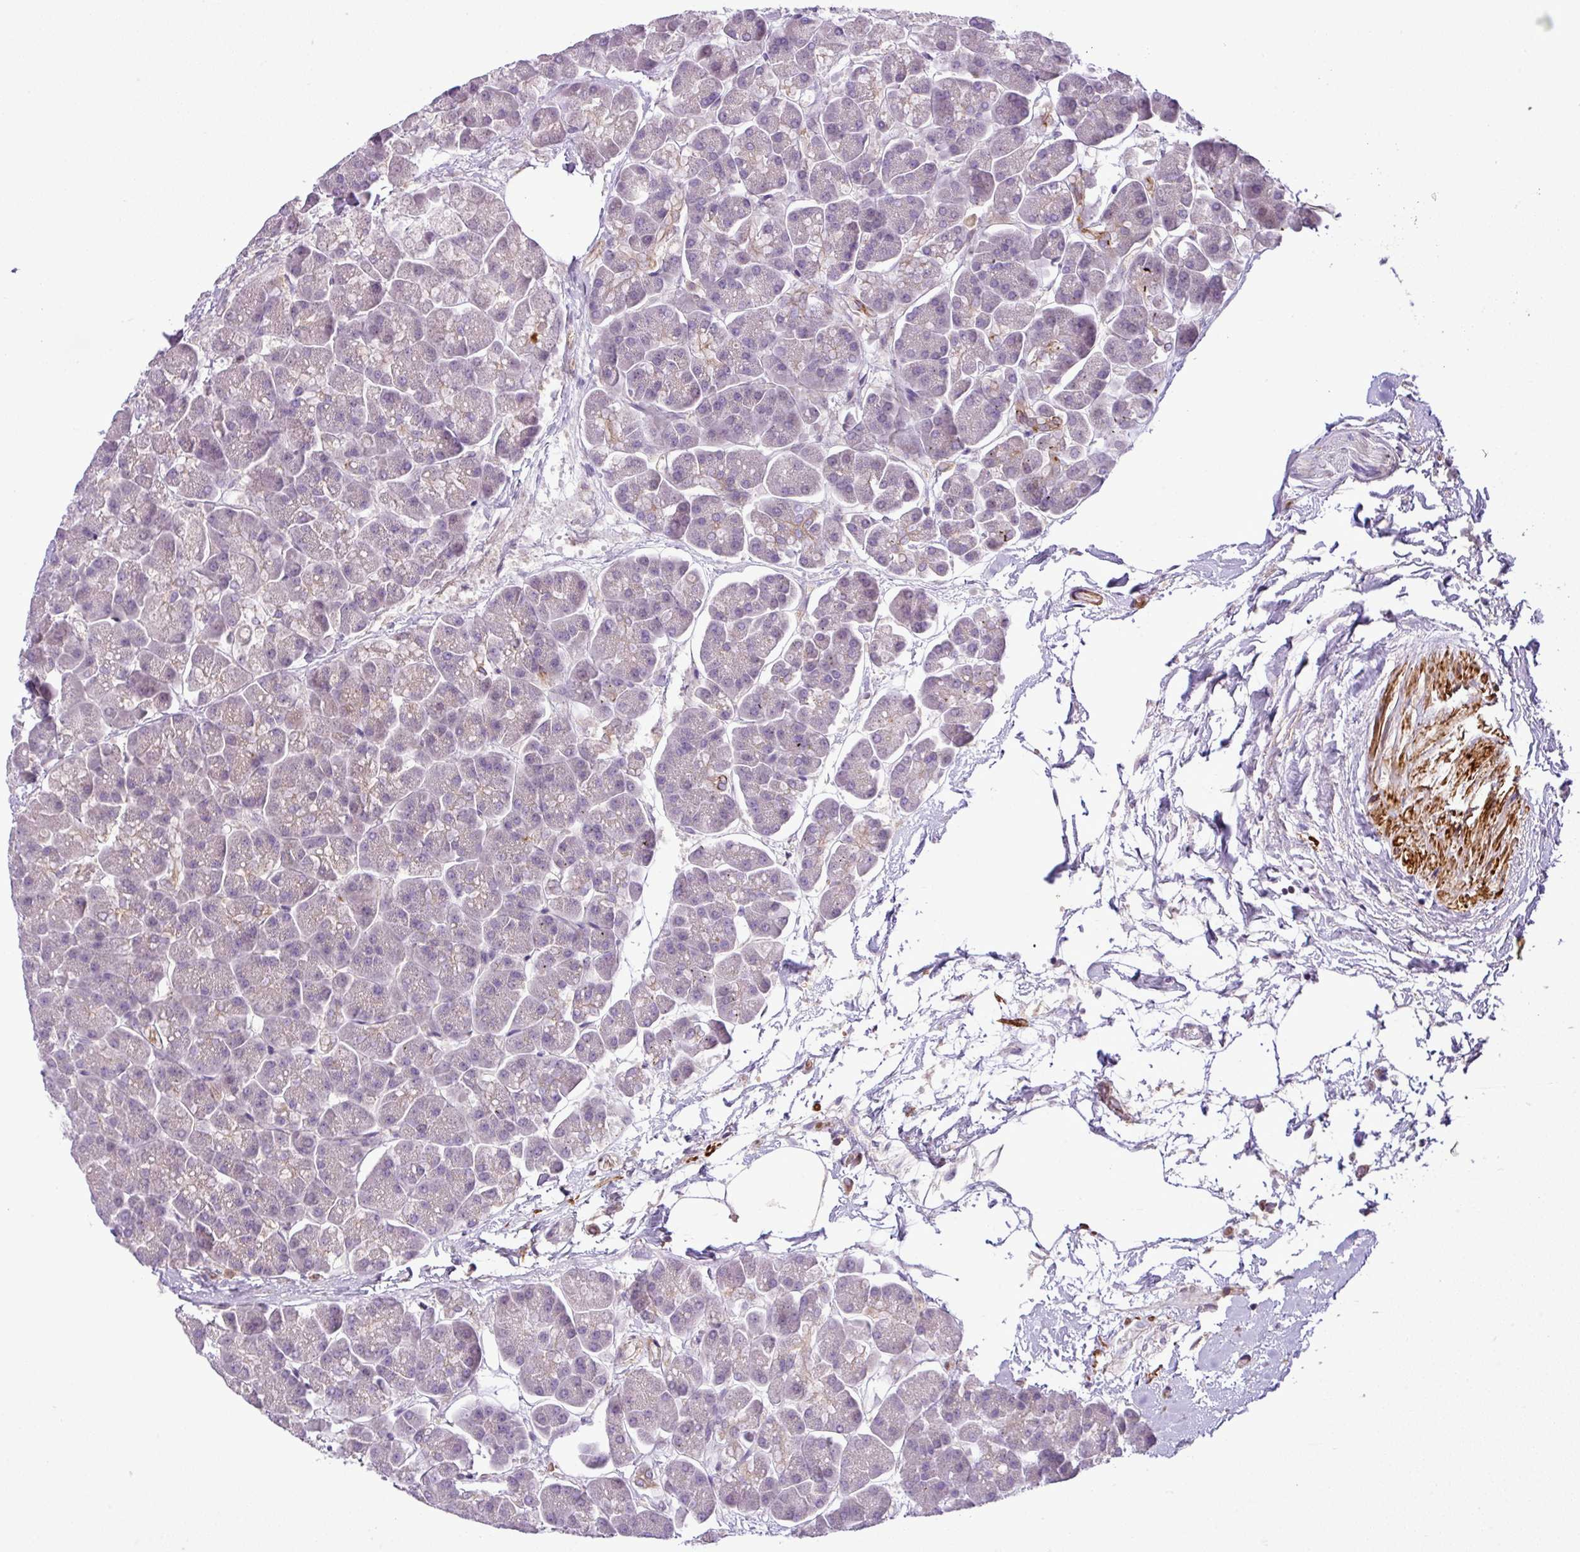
{"staining": {"intensity": "moderate", "quantity": "<25%", "location": "cytoplasmic/membranous"}, "tissue": "pancreas", "cell_type": "Exocrine glandular cells", "image_type": "normal", "snomed": [{"axis": "morphology", "description": "Normal tissue, NOS"}, {"axis": "topography", "description": "Pancreas"}, {"axis": "topography", "description": "Peripheral nerve tissue"}], "caption": "Immunohistochemistry photomicrograph of unremarkable human pancreas stained for a protein (brown), which shows low levels of moderate cytoplasmic/membranous staining in about <25% of exocrine glandular cells.", "gene": "NBEAL2", "patient": {"sex": "male", "age": 54}}